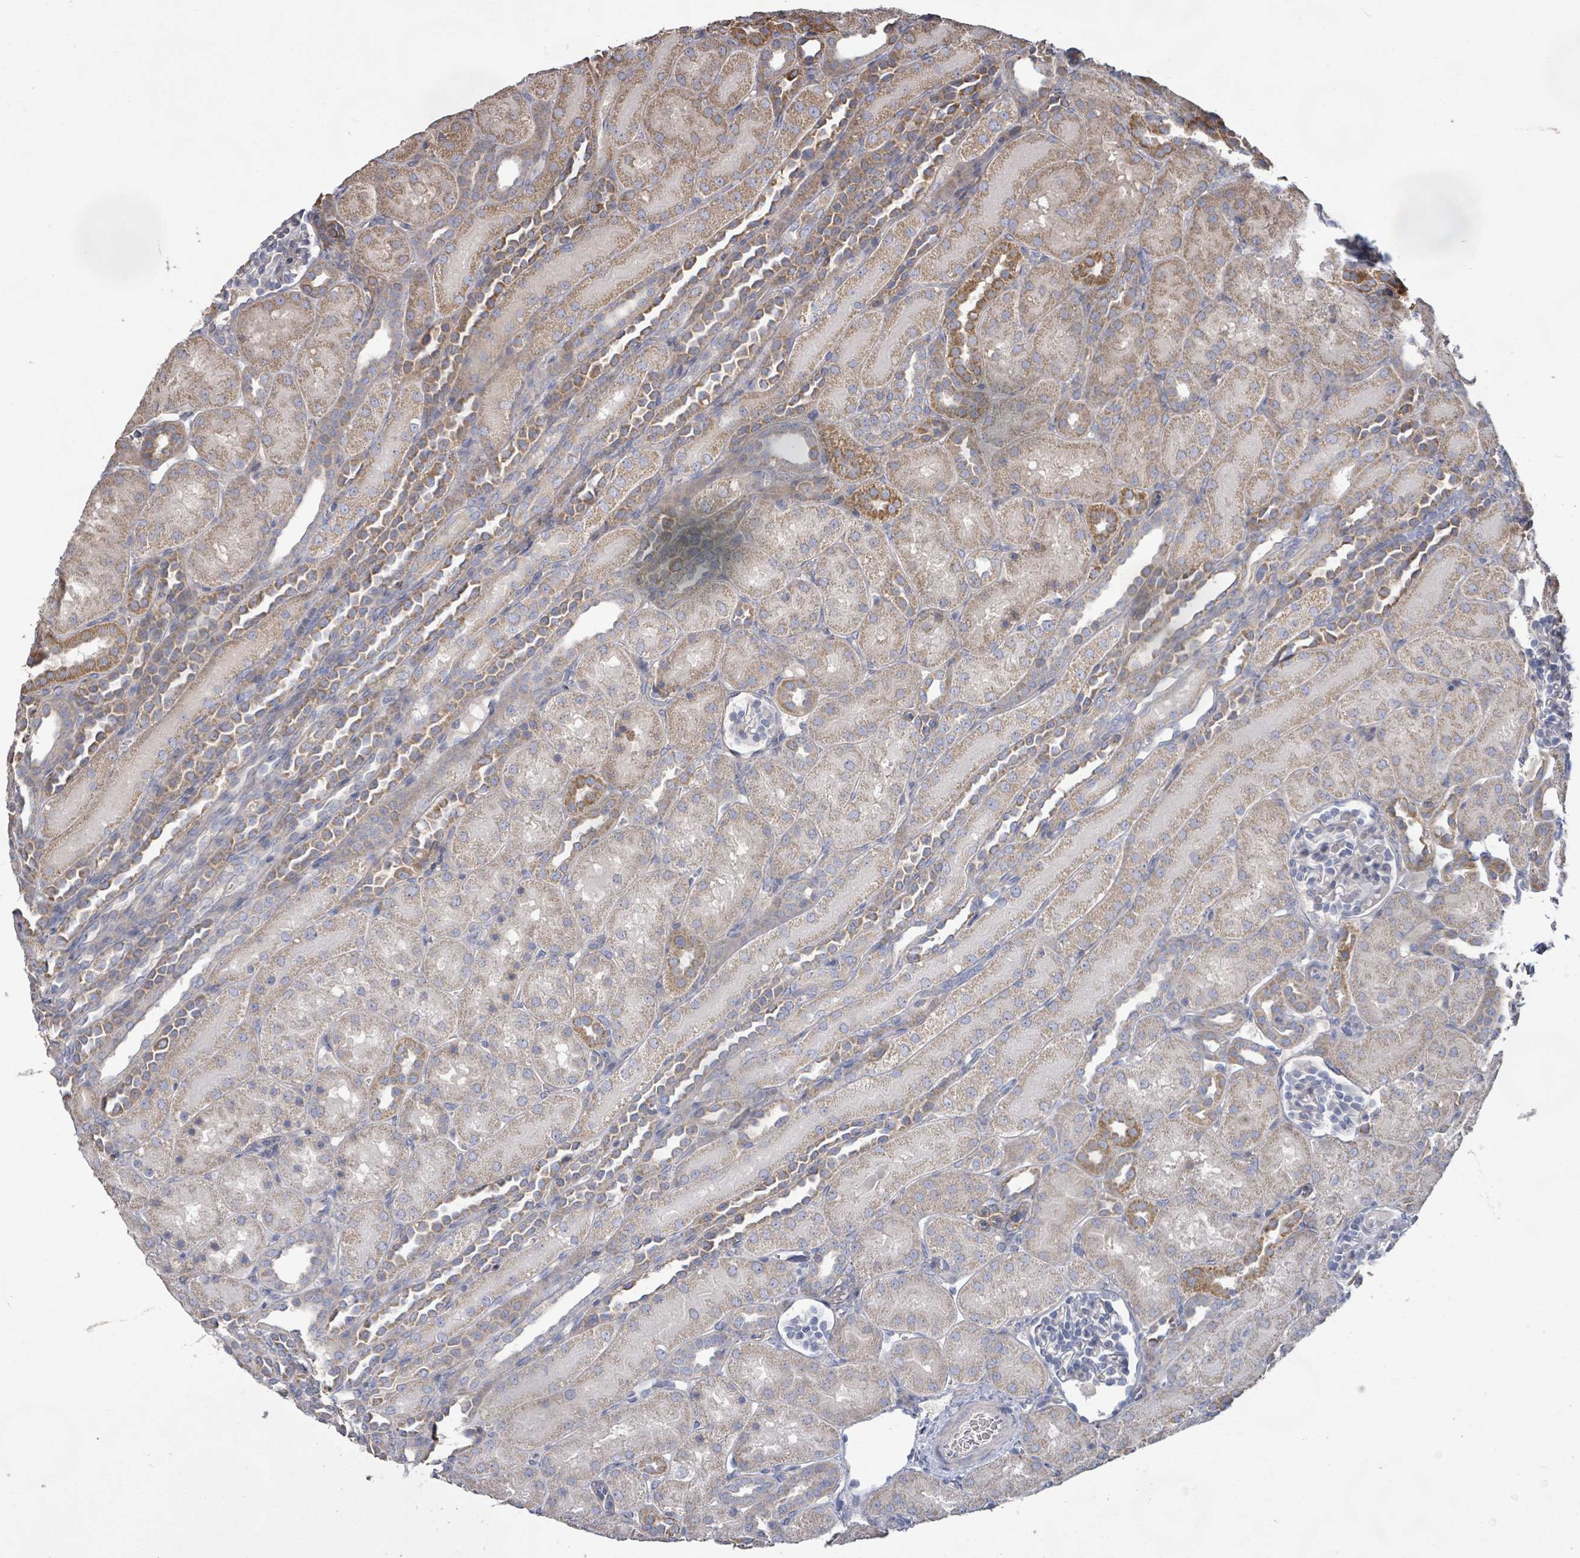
{"staining": {"intensity": "negative", "quantity": "none", "location": "none"}, "tissue": "kidney", "cell_type": "Cells in glomeruli", "image_type": "normal", "snomed": [{"axis": "morphology", "description": "Normal tissue, NOS"}, {"axis": "topography", "description": "Kidney"}], "caption": "Protein analysis of benign kidney exhibits no significant expression in cells in glomeruli.", "gene": "KCNS2", "patient": {"sex": "male", "age": 1}}